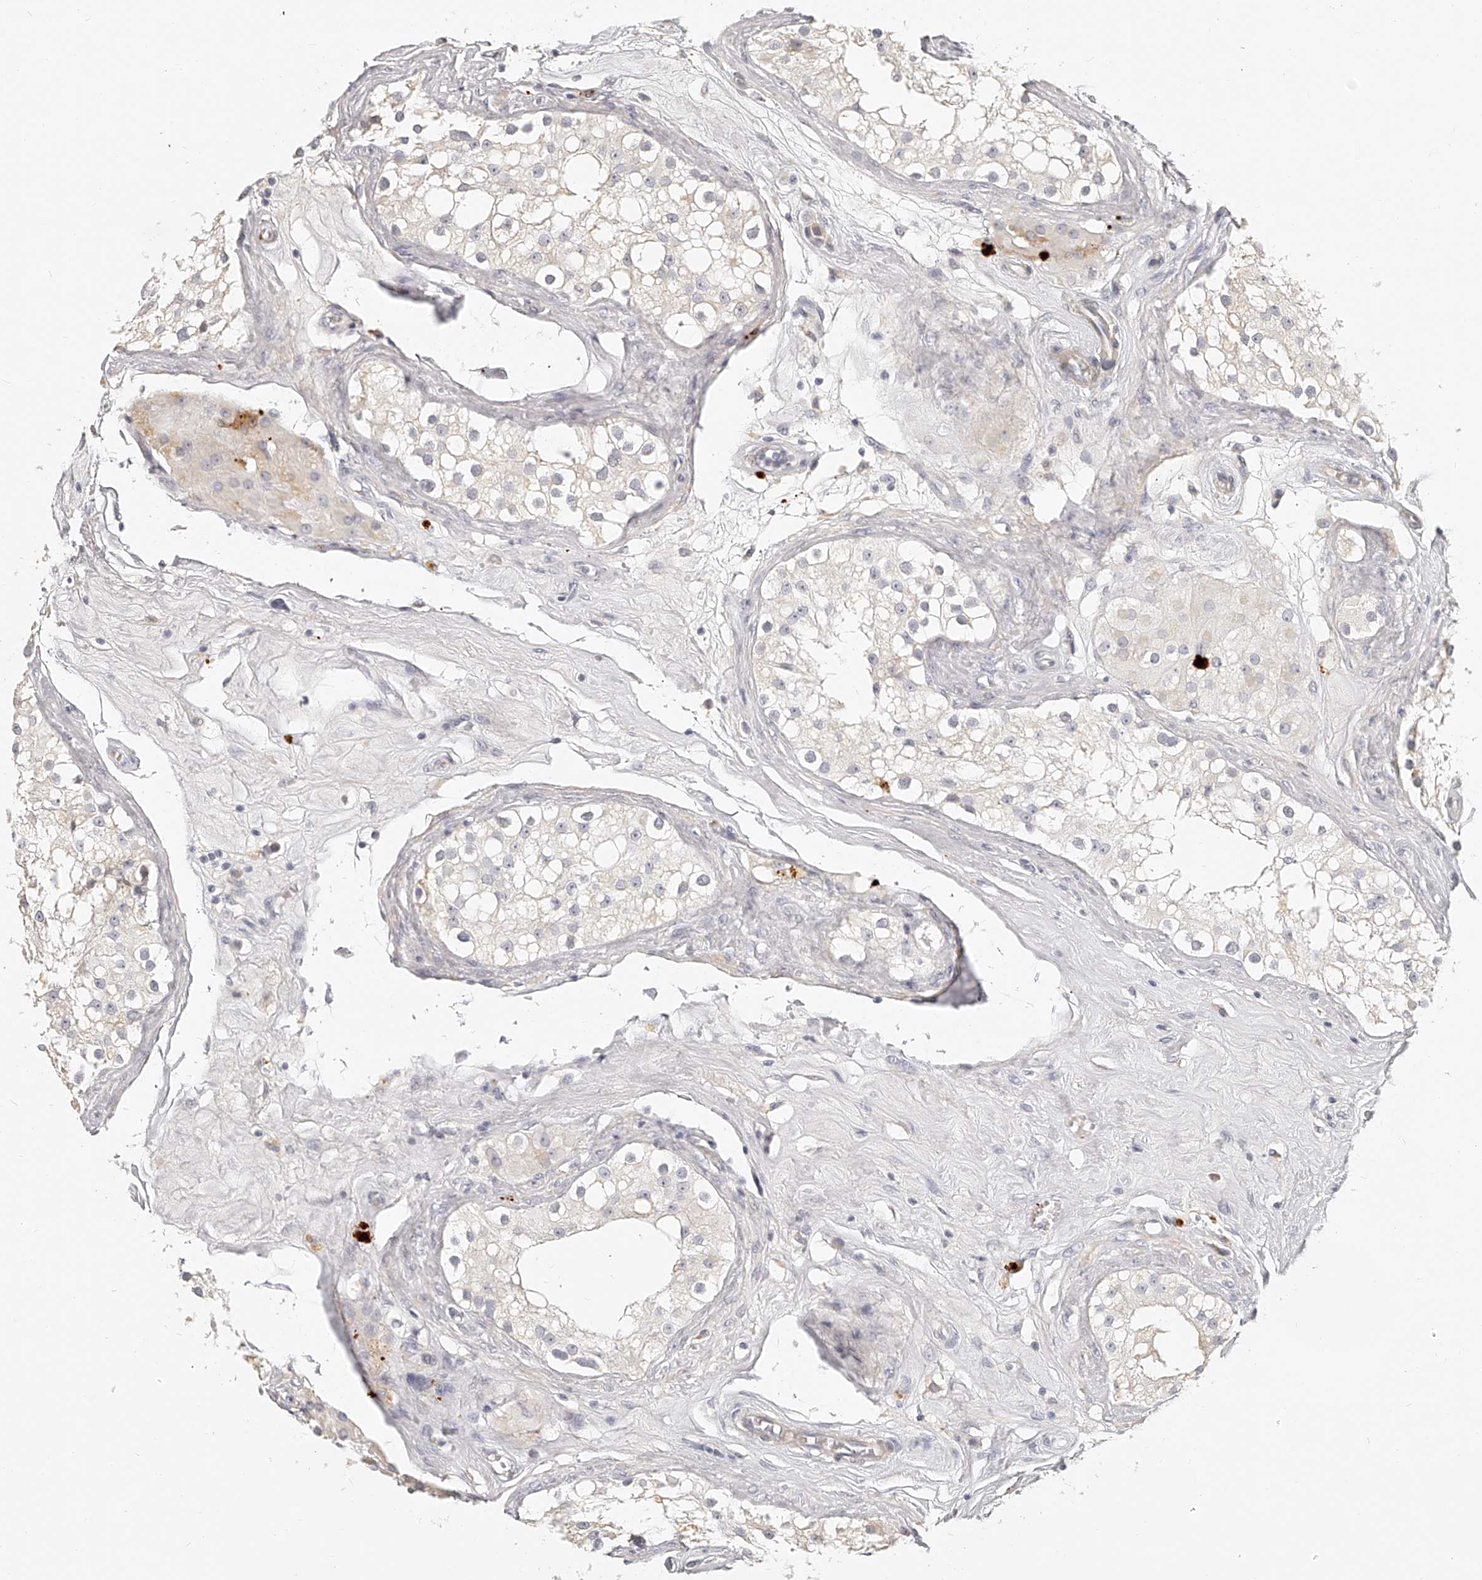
{"staining": {"intensity": "negative", "quantity": "none", "location": "none"}, "tissue": "testis", "cell_type": "Cells in seminiferous ducts", "image_type": "normal", "snomed": [{"axis": "morphology", "description": "Normal tissue, NOS"}, {"axis": "topography", "description": "Testis"}], "caption": "Human testis stained for a protein using IHC exhibits no positivity in cells in seminiferous ducts.", "gene": "ITGB3", "patient": {"sex": "male", "age": 84}}